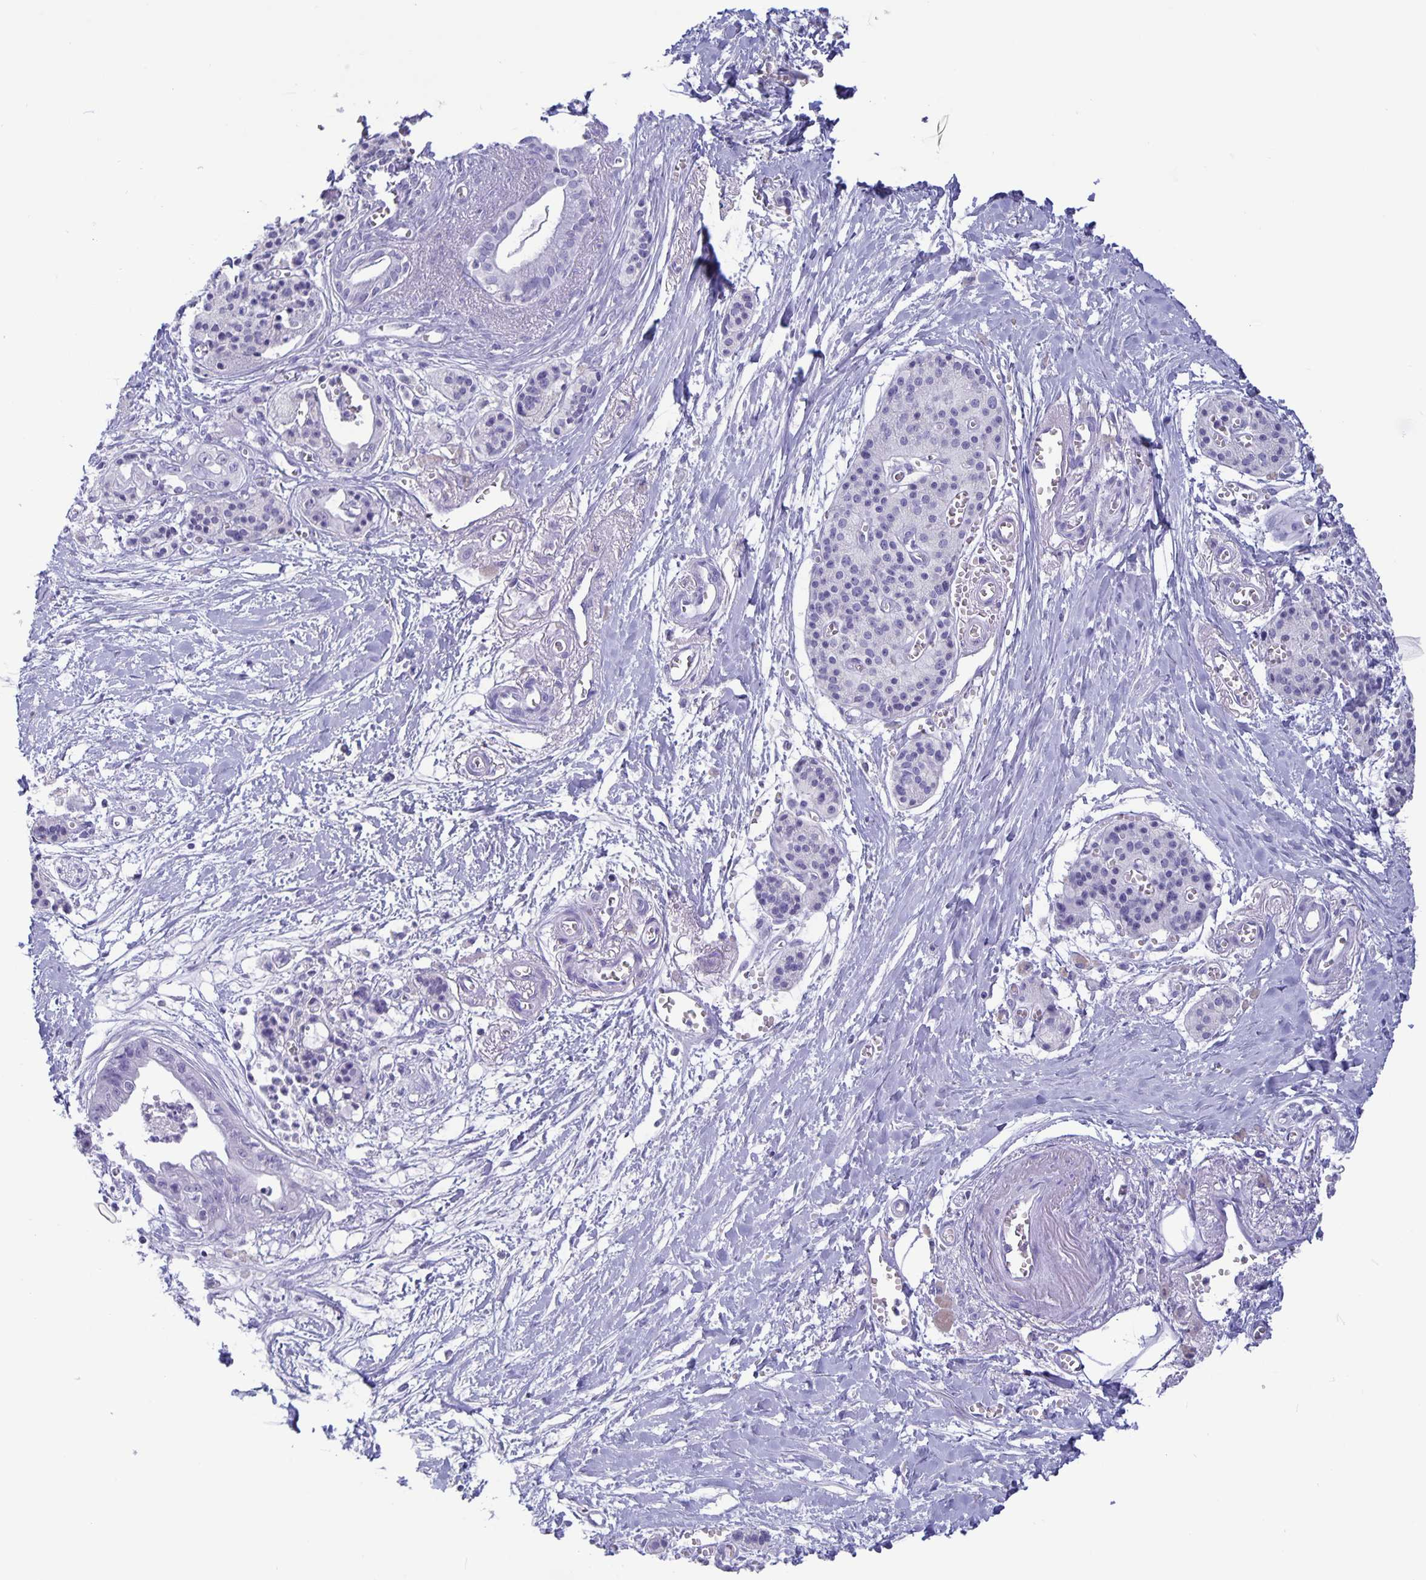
{"staining": {"intensity": "negative", "quantity": "none", "location": "none"}, "tissue": "pancreatic cancer", "cell_type": "Tumor cells", "image_type": "cancer", "snomed": [{"axis": "morphology", "description": "Adenocarcinoma, NOS"}, {"axis": "topography", "description": "Pancreas"}], "caption": "Immunohistochemical staining of human pancreatic cancer (adenocarcinoma) exhibits no significant expression in tumor cells. (Brightfield microscopy of DAB immunohistochemistry at high magnification).", "gene": "BPIFA3", "patient": {"sex": "male", "age": 71}}